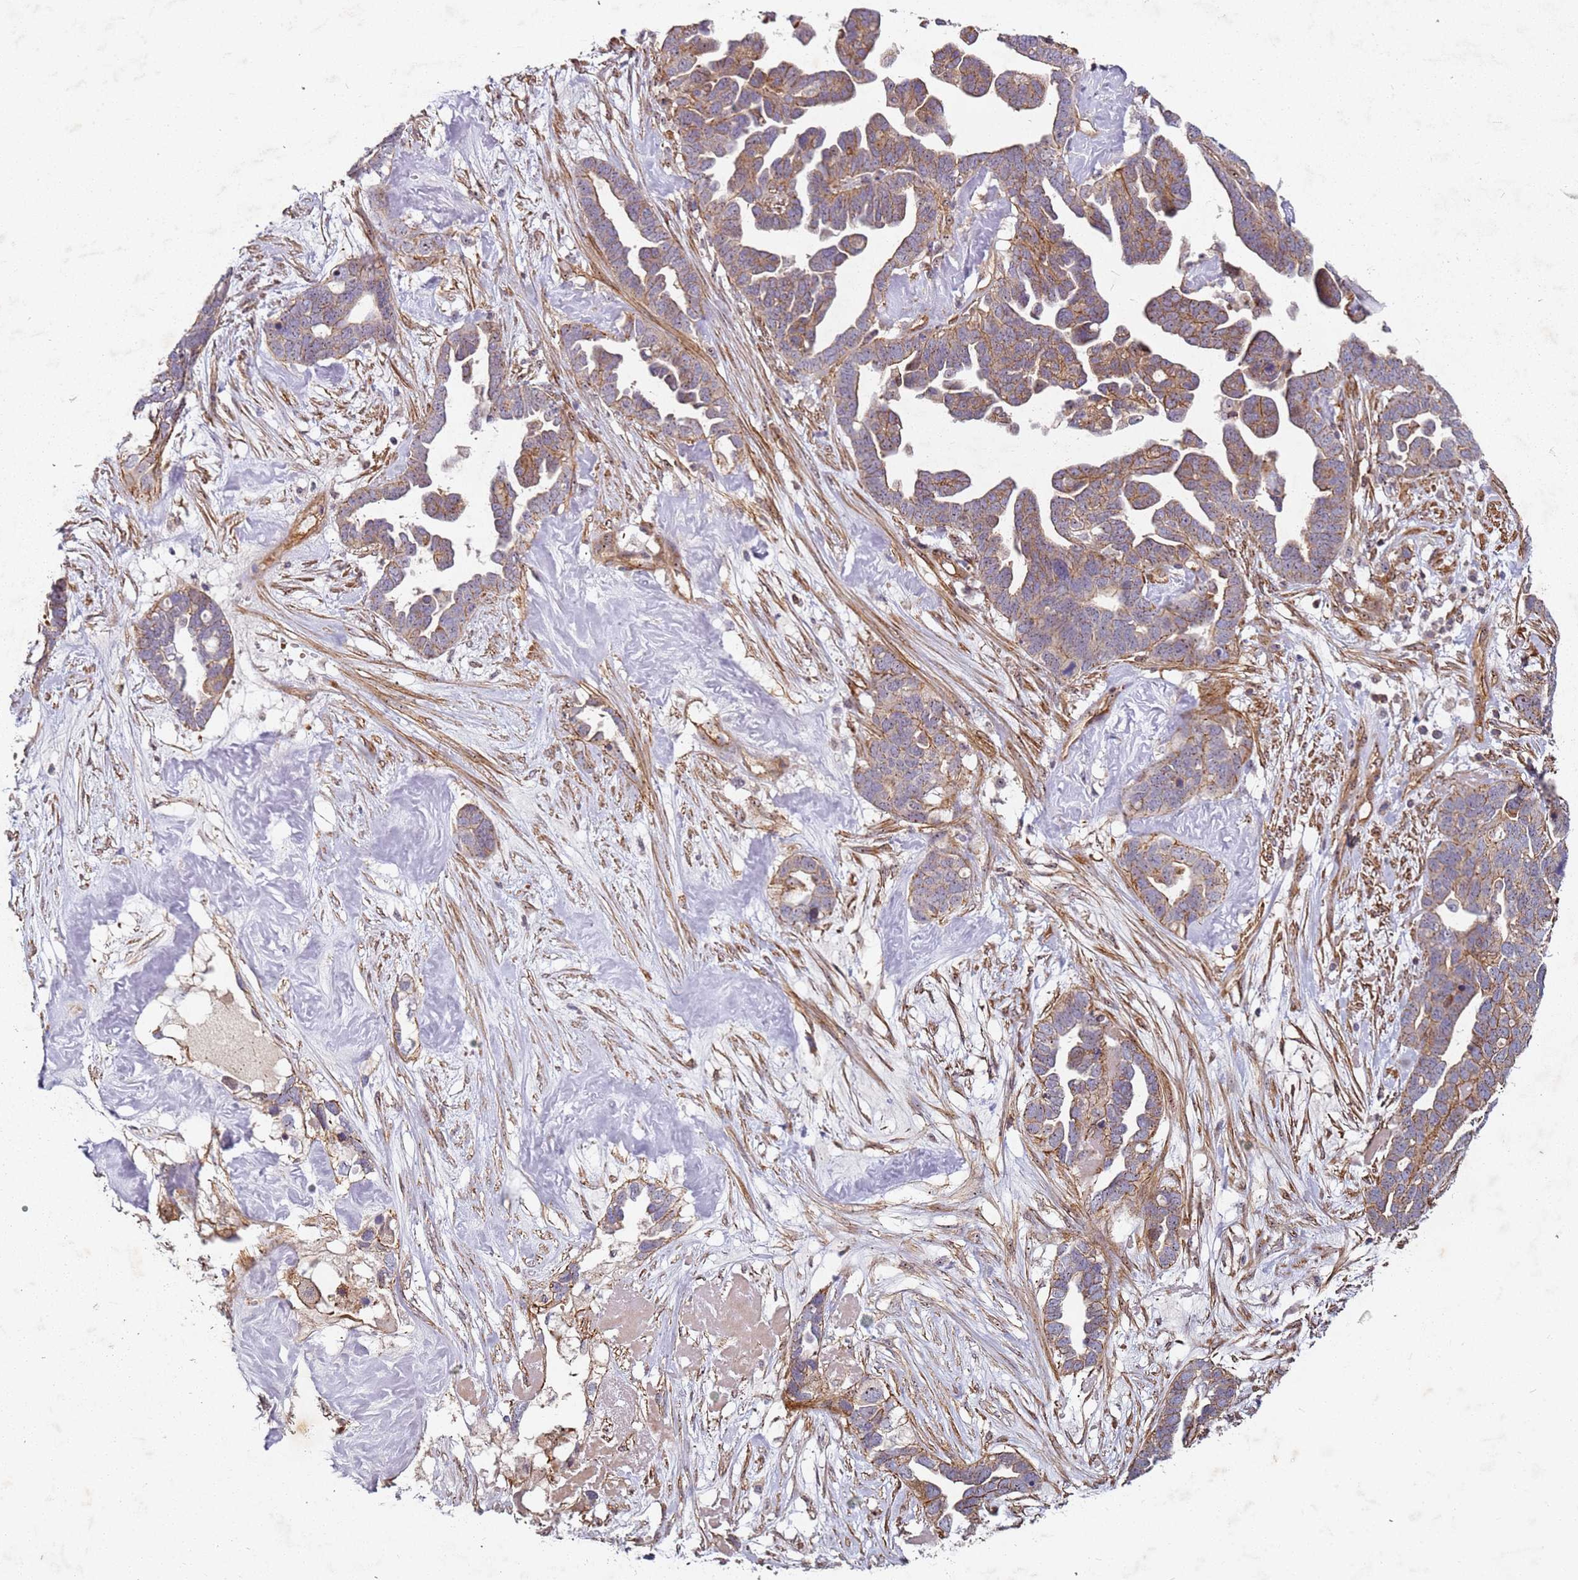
{"staining": {"intensity": "moderate", "quantity": ">75%", "location": "cytoplasmic/membranous"}, "tissue": "ovarian cancer", "cell_type": "Tumor cells", "image_type": "cancer", "snomed": [{"axis": "morphology", "description": "Cystadenocarcinoma, serous, NOS"}, {"axis": "topography", "description": "Ovary"}], "caption": "Immunohistochemistry (DAB (3,3'-diaminobenzidine)) staining of serous cystadenocarcinoma (ovarian) displays moderate cytoplasmic/membranous protein expression in about >75% of tumor cells.", "gene": "C2CD4B", "patient": {"sex": "female", "age": 54}}